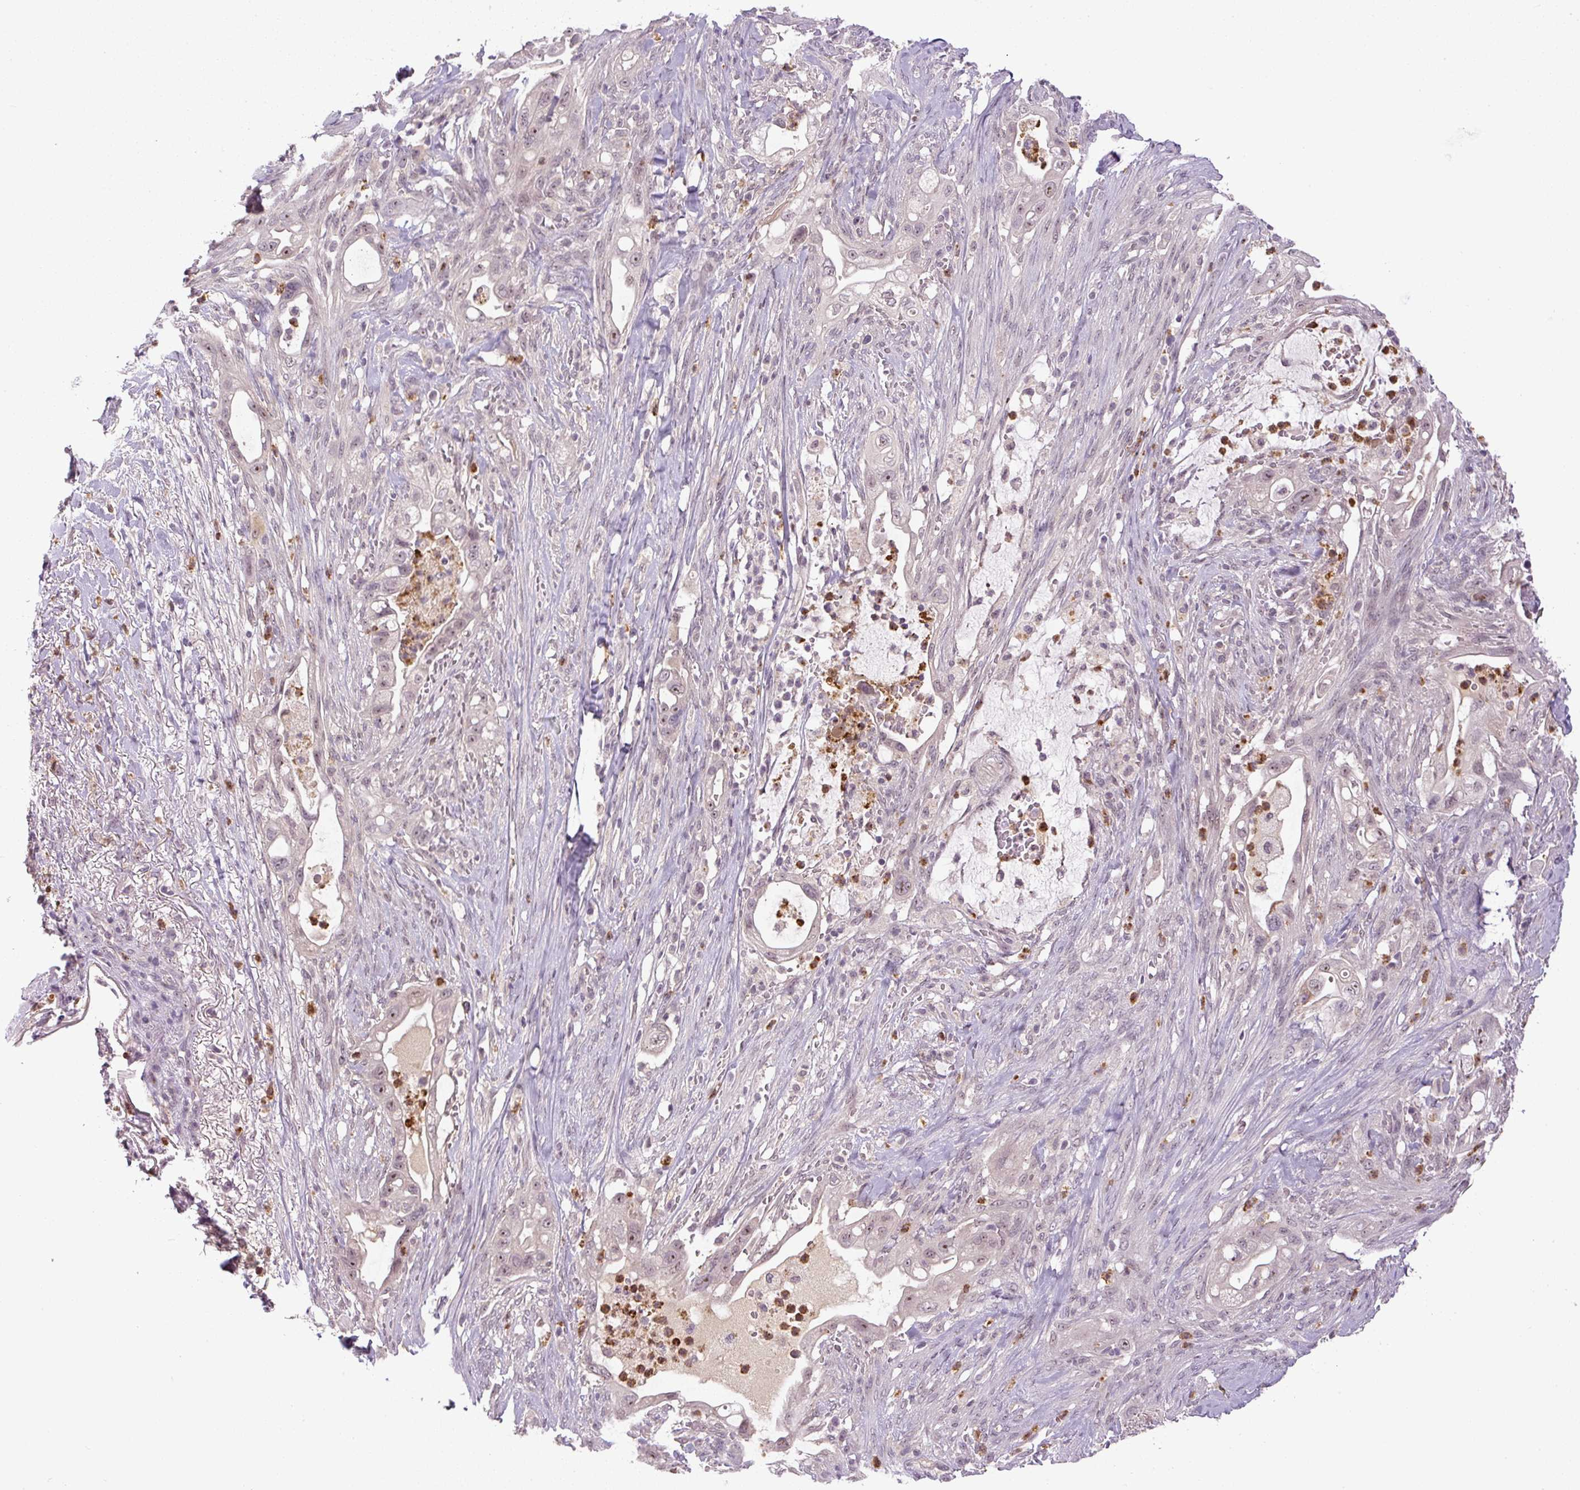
{"staining": {"intensity": "weak", "quantity": "<25%", "location": "nuclear"}, "tissue": "pancreatic cancer", "cell_type": "Tumor cells", "image_type": "cancer", "snomed": [{"axis": "morphology", "description": "Adenocarcinoma, NOS"}, {"axis": "topography", "description": "Pancreas"}], "caption": "An immunohistochemistry histopathology image of pancreatic cancer is shown. There is no staining in tumor cells of pancreatic cancer. The staining was performed using DAB (3,3'-diaminobenzidine) to visualize the protein expression in brown, while the nuclei were stained in blue with hematoxylin (Magnification: 20x).", "gene": "SGF29", "patient": {"sex": "male", "age": 44}}